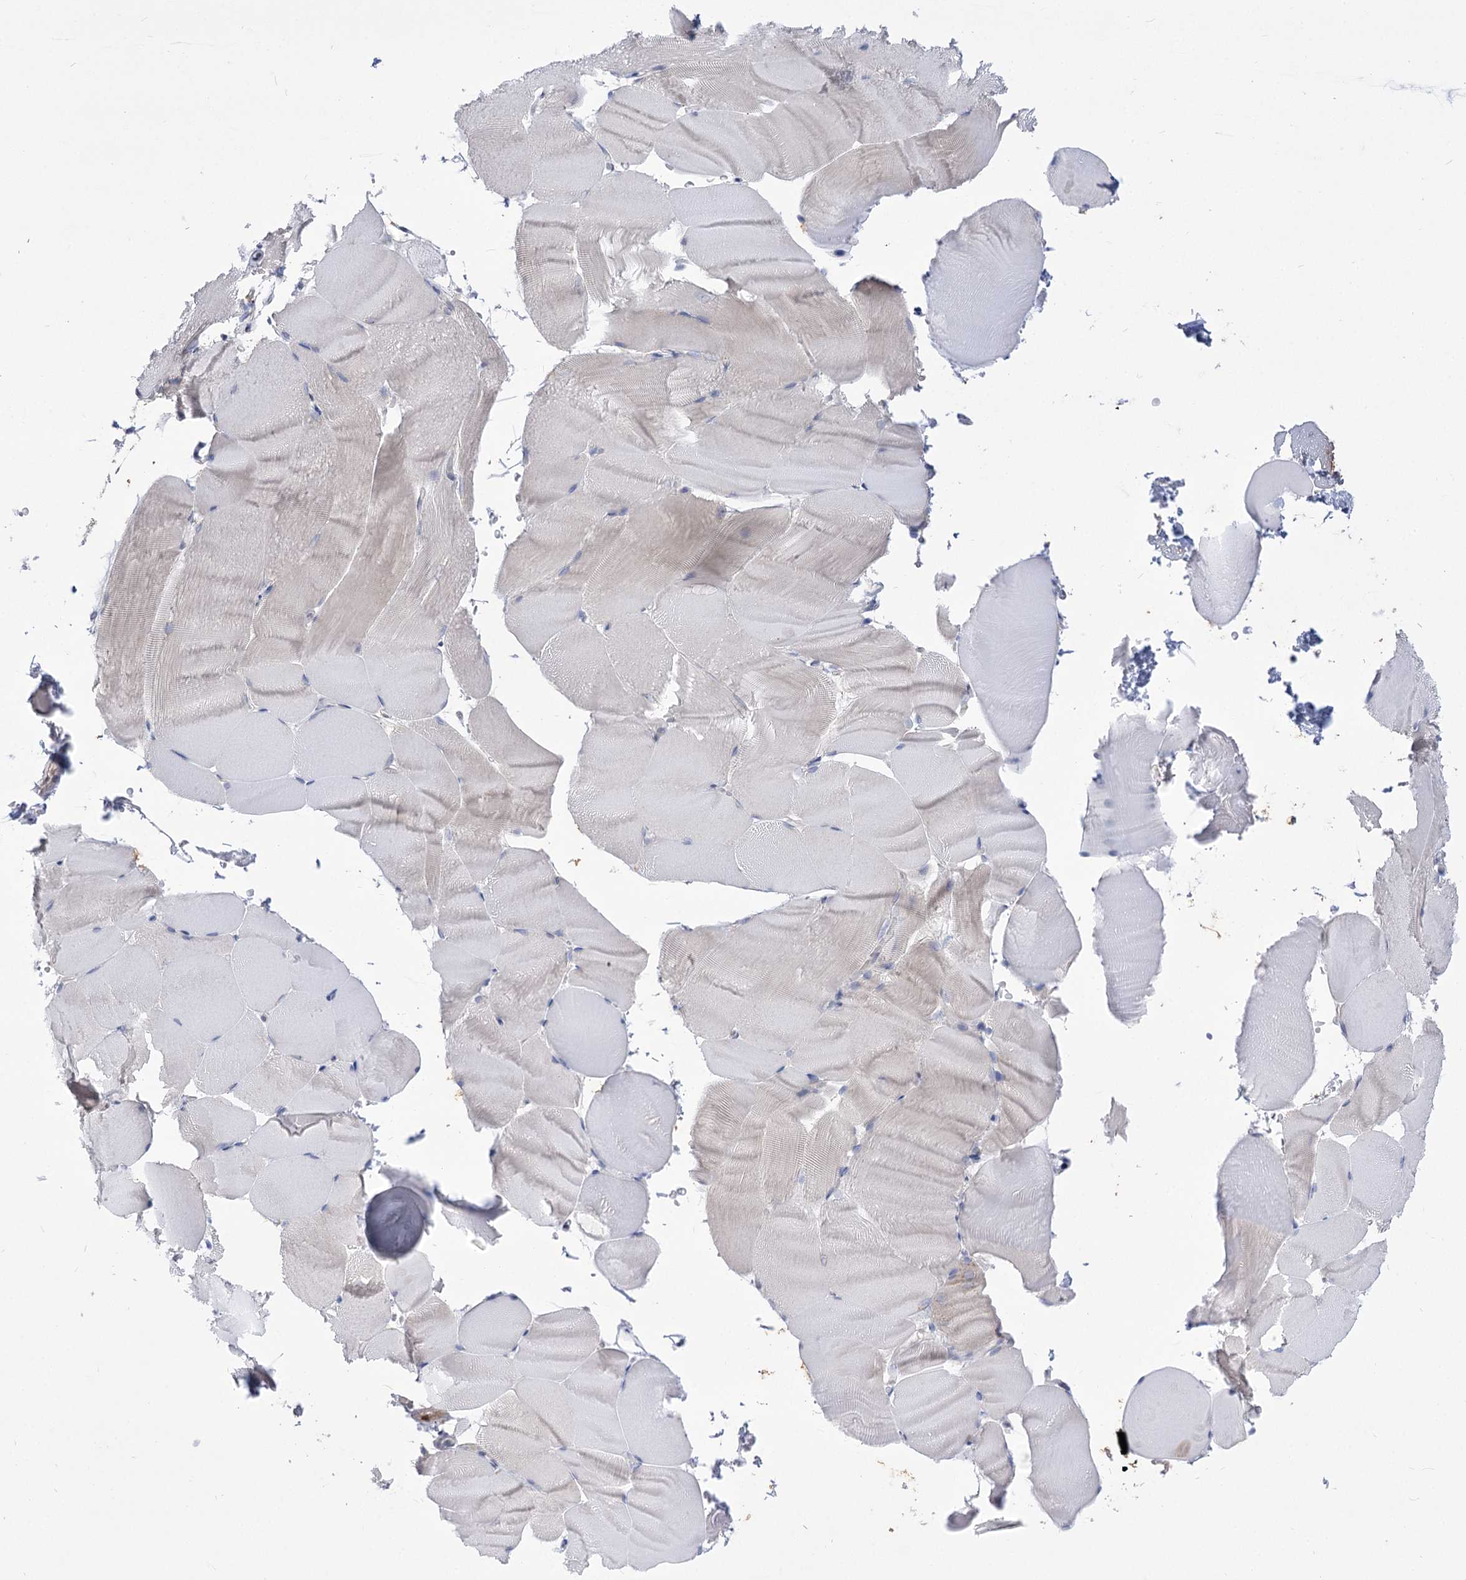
{"staining": {"intensity": "negative", "quantity": "none", "location": "none"}, "tissue": "skeletal muscle", "cell_type": "Myocytes", "image_type": "normal", "snomed": [{"axis": "morphology", "description": "Normal tissue, NOS"}, {"axis": "topography", "description": "Skeletal muscle"}, {"axis": "topography", "description": "Parathyroid gland"}], "caption": "The photomicrograph demonstrates no staining of myocytes in unremarkable skeletal muscle.", "gene": "SIAE", "patient": {"sex": "female", "age": 37}}